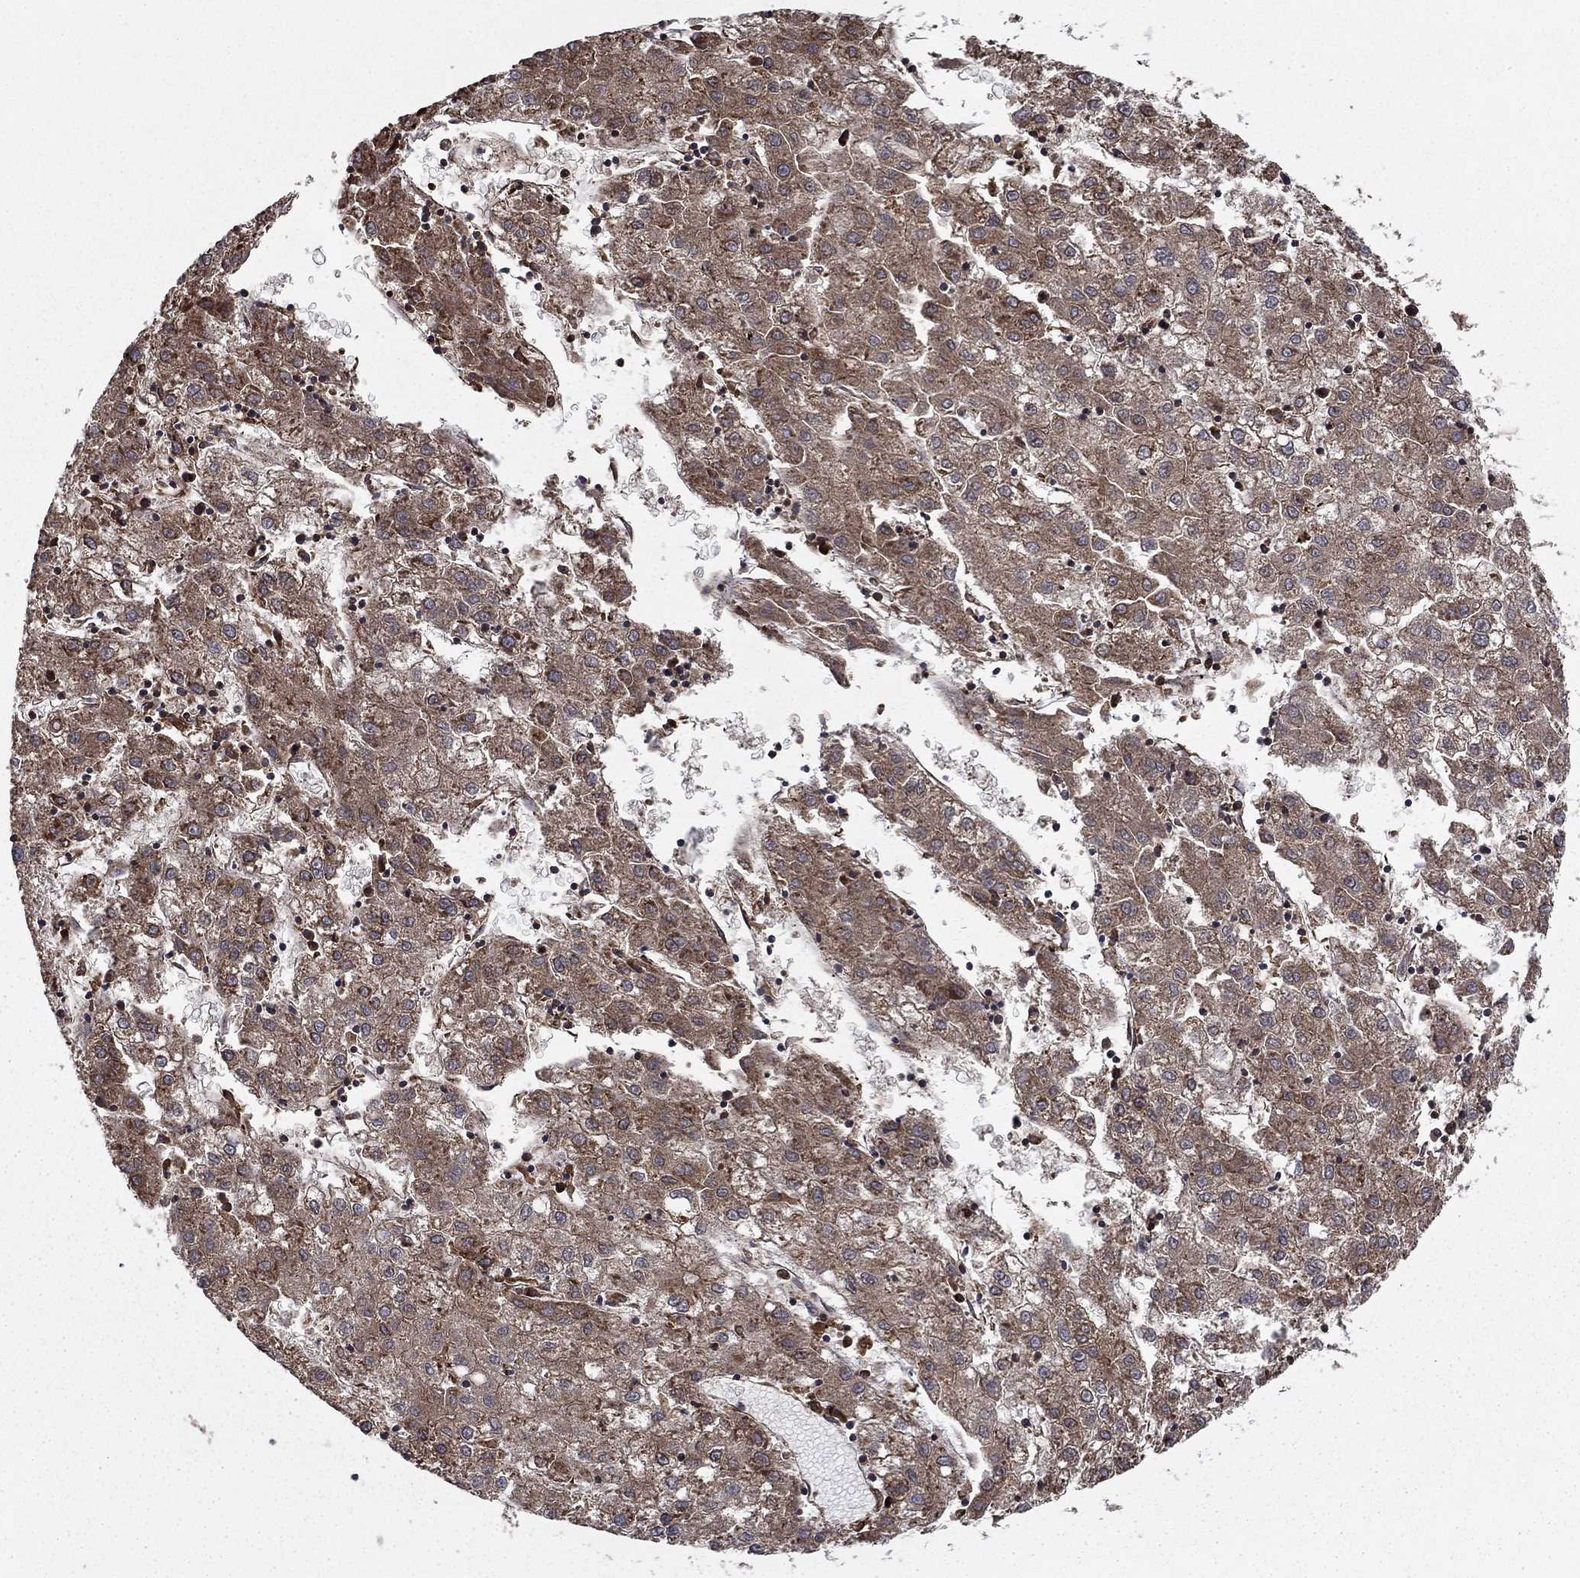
{"staining": {"intensity": "moderate", "quantity": "25%-75%", "location": "cytoplasmic/membranous"}, "tissue": "liver cancer", "cell_type": "Tumor cells", "image_type": "cancer", "snomed": [{"axis": "morphology", "description": "Carcinoma, Hepatocellular, NOS"}, {"axis": "topography", "description": "Liver"}], "caption": "A high-resolution image shows immunohistochemistry staining of liver cancer (hepatocellular carcinoma), which displays moderate cytoplasmic/membranous expression in about 25%-75% of tumor cells. Ihc stains the protein of interest in brown and the nuclei are stained blue.", "gene": "BABAM2", "patient": {"sex": "male", "age": 72}}